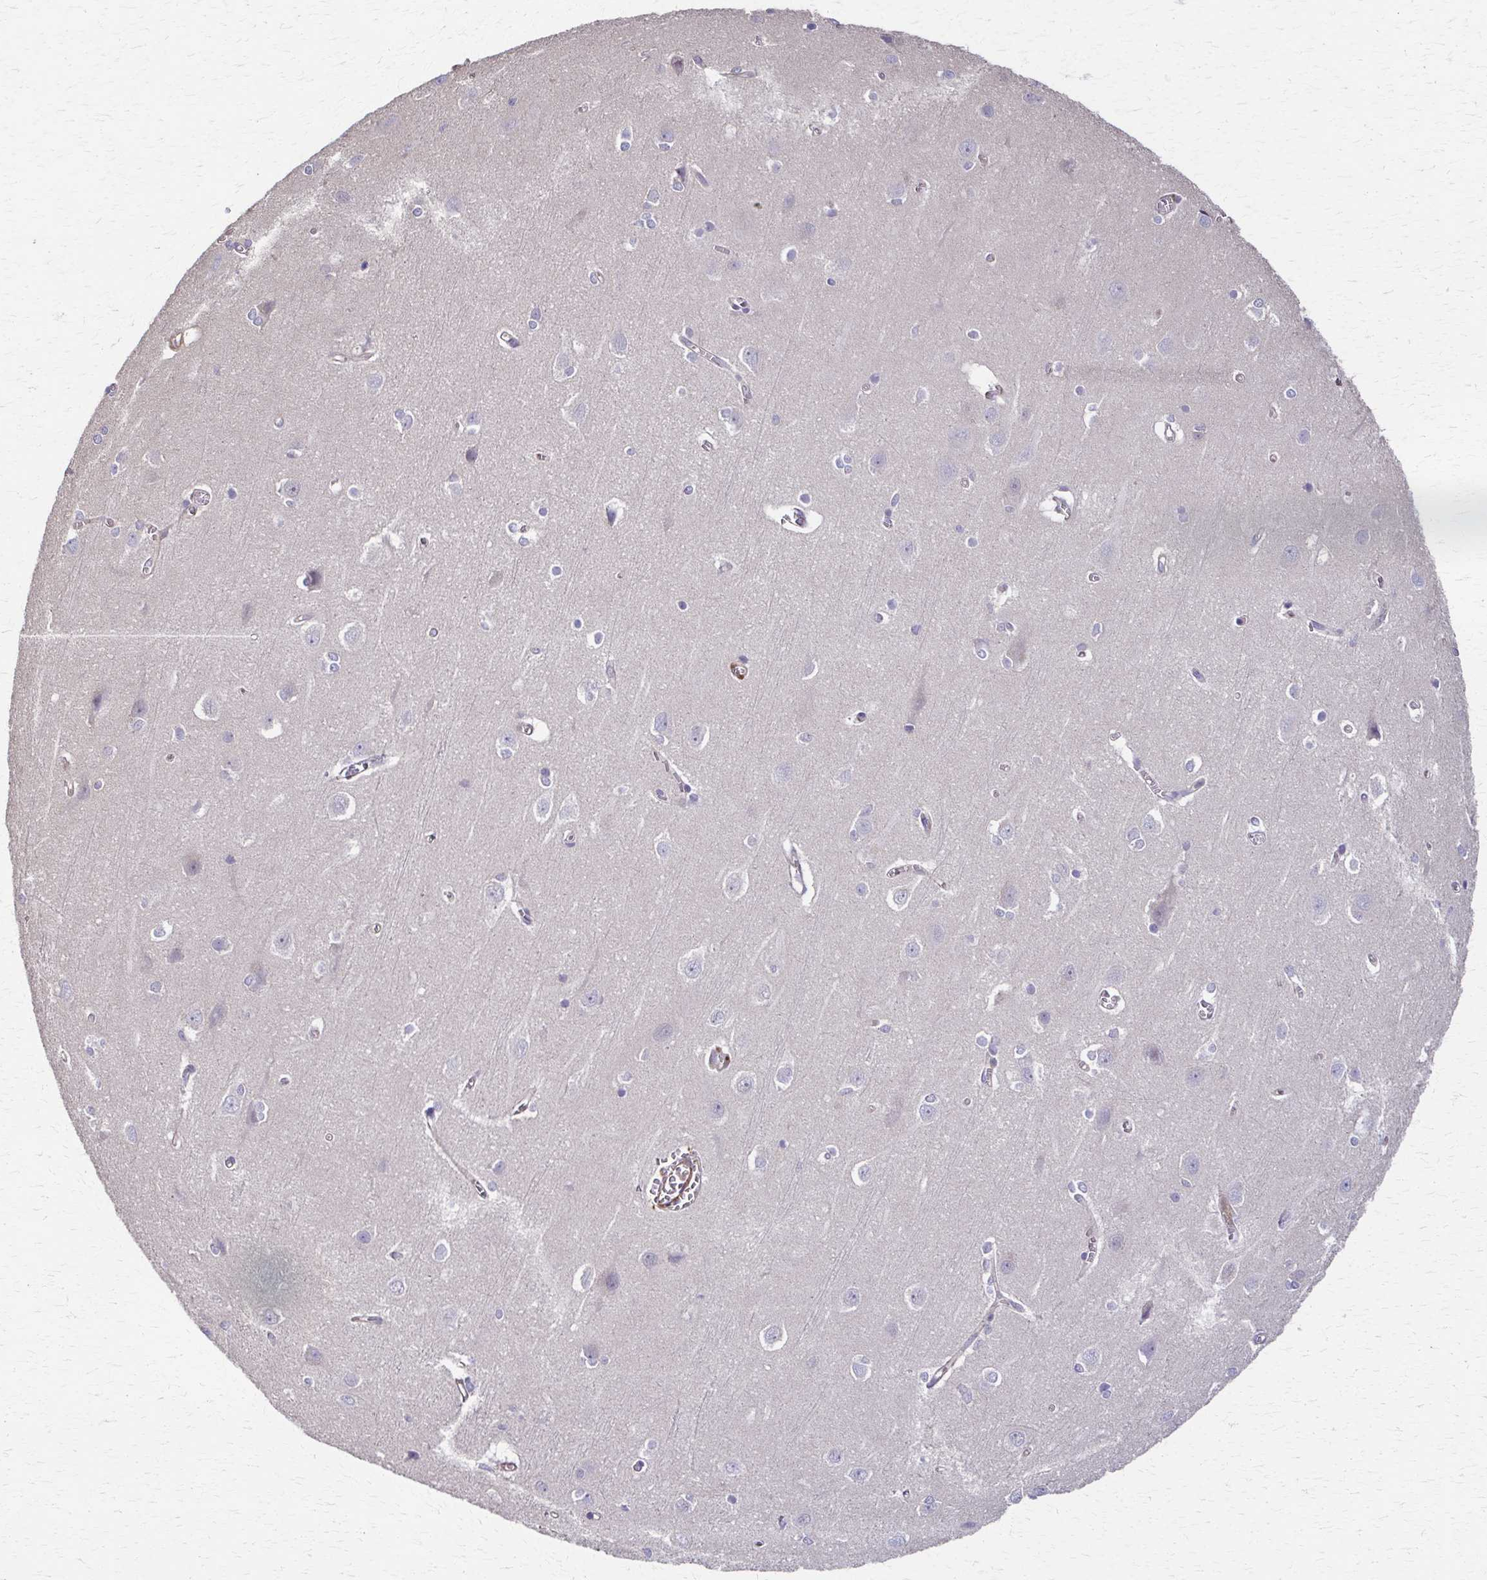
{"staining": {"intensity": "negative", "quantity": "none", "location": "none"}, "tissue": "cerebral cortex", "cell_type": "Endothelial cells", "image_type": "normal", "snomed": [{"axis": "morphology", "description": "Normal tissue, NOS"}, {"axis": "topography", "description": "Cerebral cortex"}], "caption": "DAB immunohistochemical staining of benign cerebral cortex demonstrates no significant staining in endothelial cells. (DAB immunohistochemistry, high magnification).", "gene": "DSP", "patient": {"sex": "male", "age": 37}}